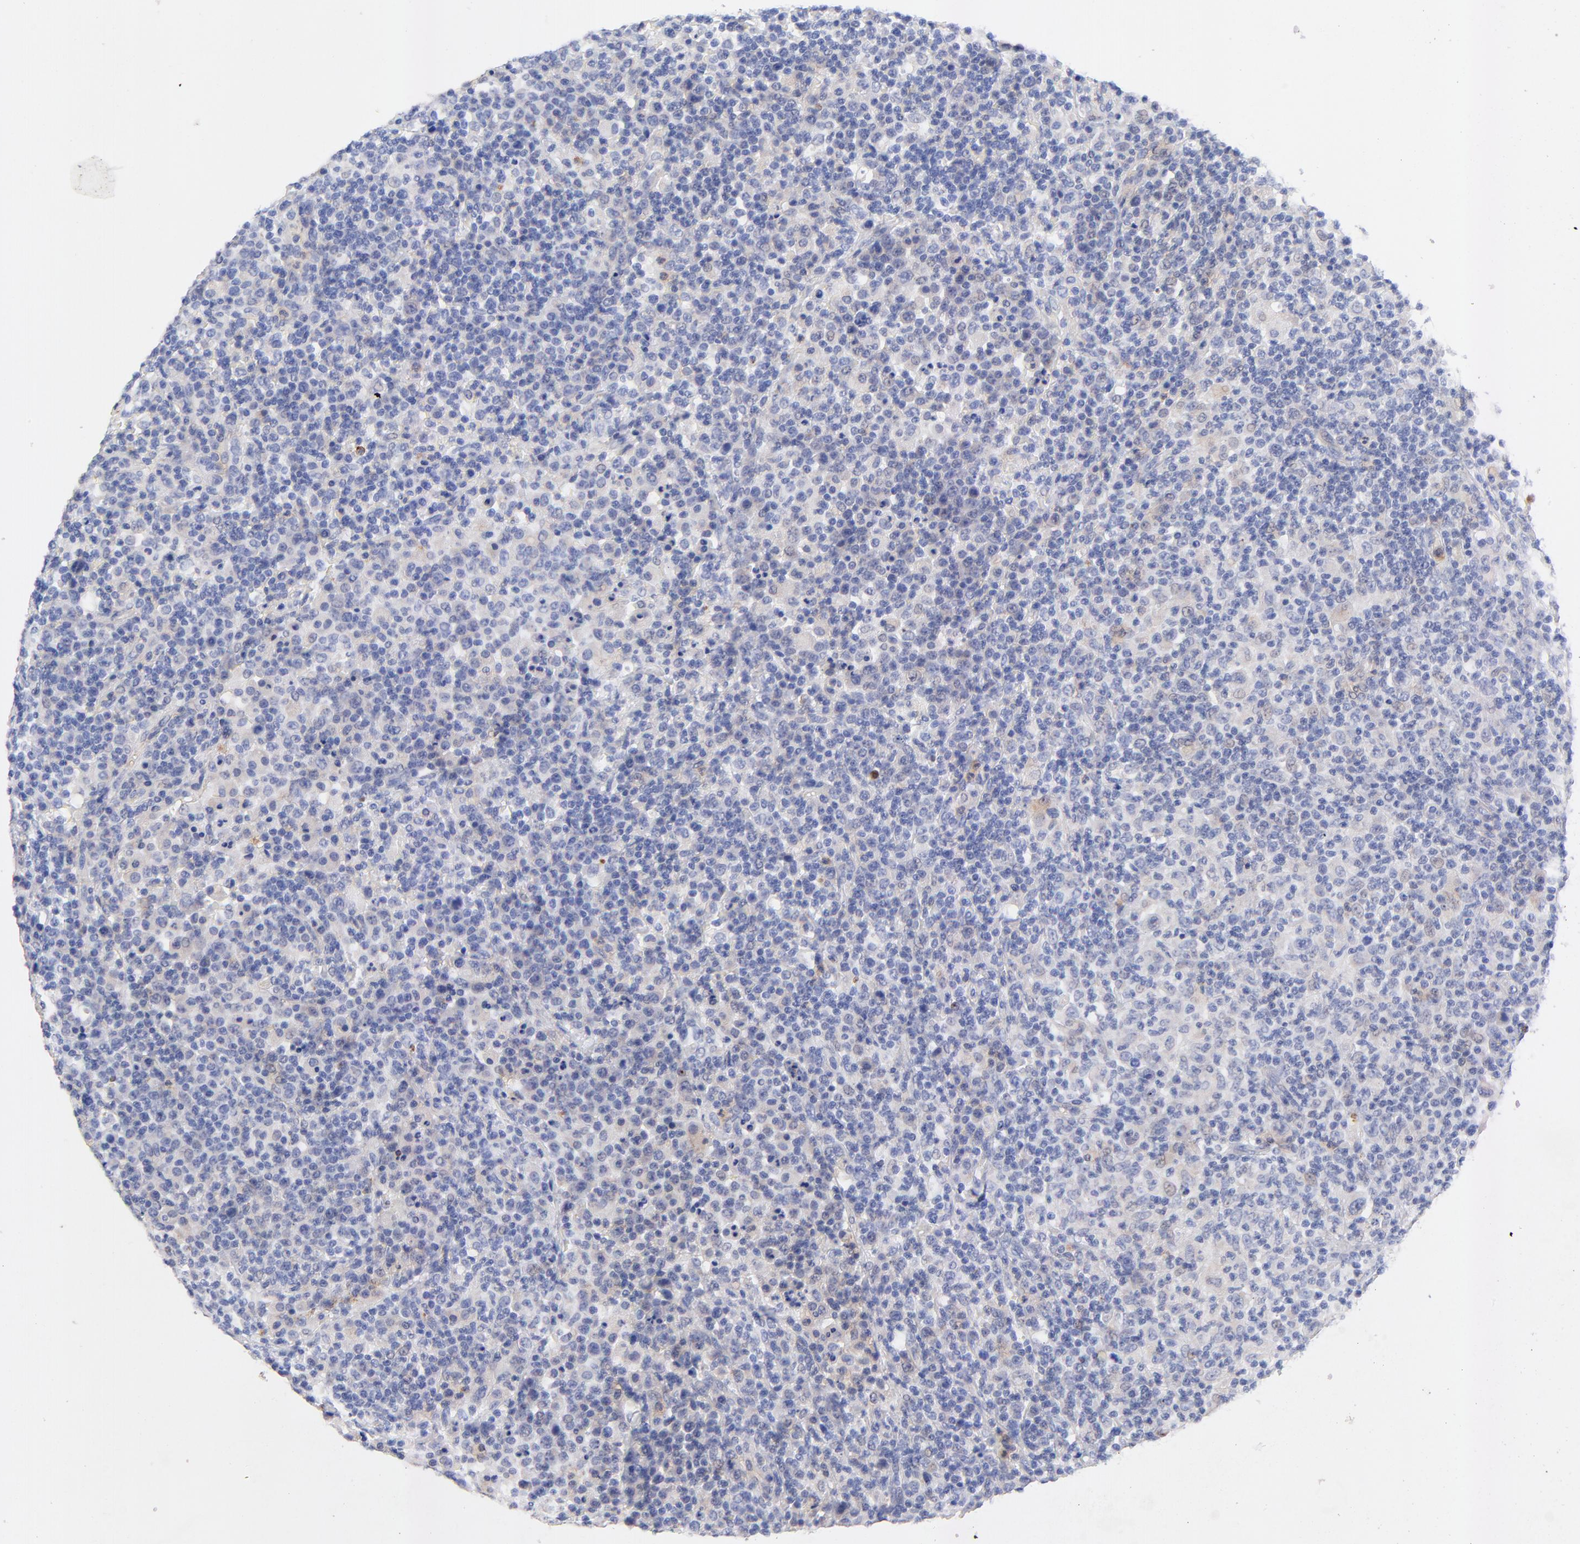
{"staining": {"intensity": "negative", "quantity": "none", "location": "none"}, "tissue": "lymphoma", "cell_type": "Tumor cells", "image_type": "cancer", "snomed": [{"axis": "morphology", "description": "Hodgkin's disease, NOS"}, {"axis": "topography", "description": "Lymph node"}], "caption": "IHC micrograph of neoplastic tissue: human lymphoma stained with DAB (3,3'-diaminobenzidine) exhibits no significant protein expression in tumor cells.", "gene": "FAM117B", "patient": {"sex": "male", "age": 65}}